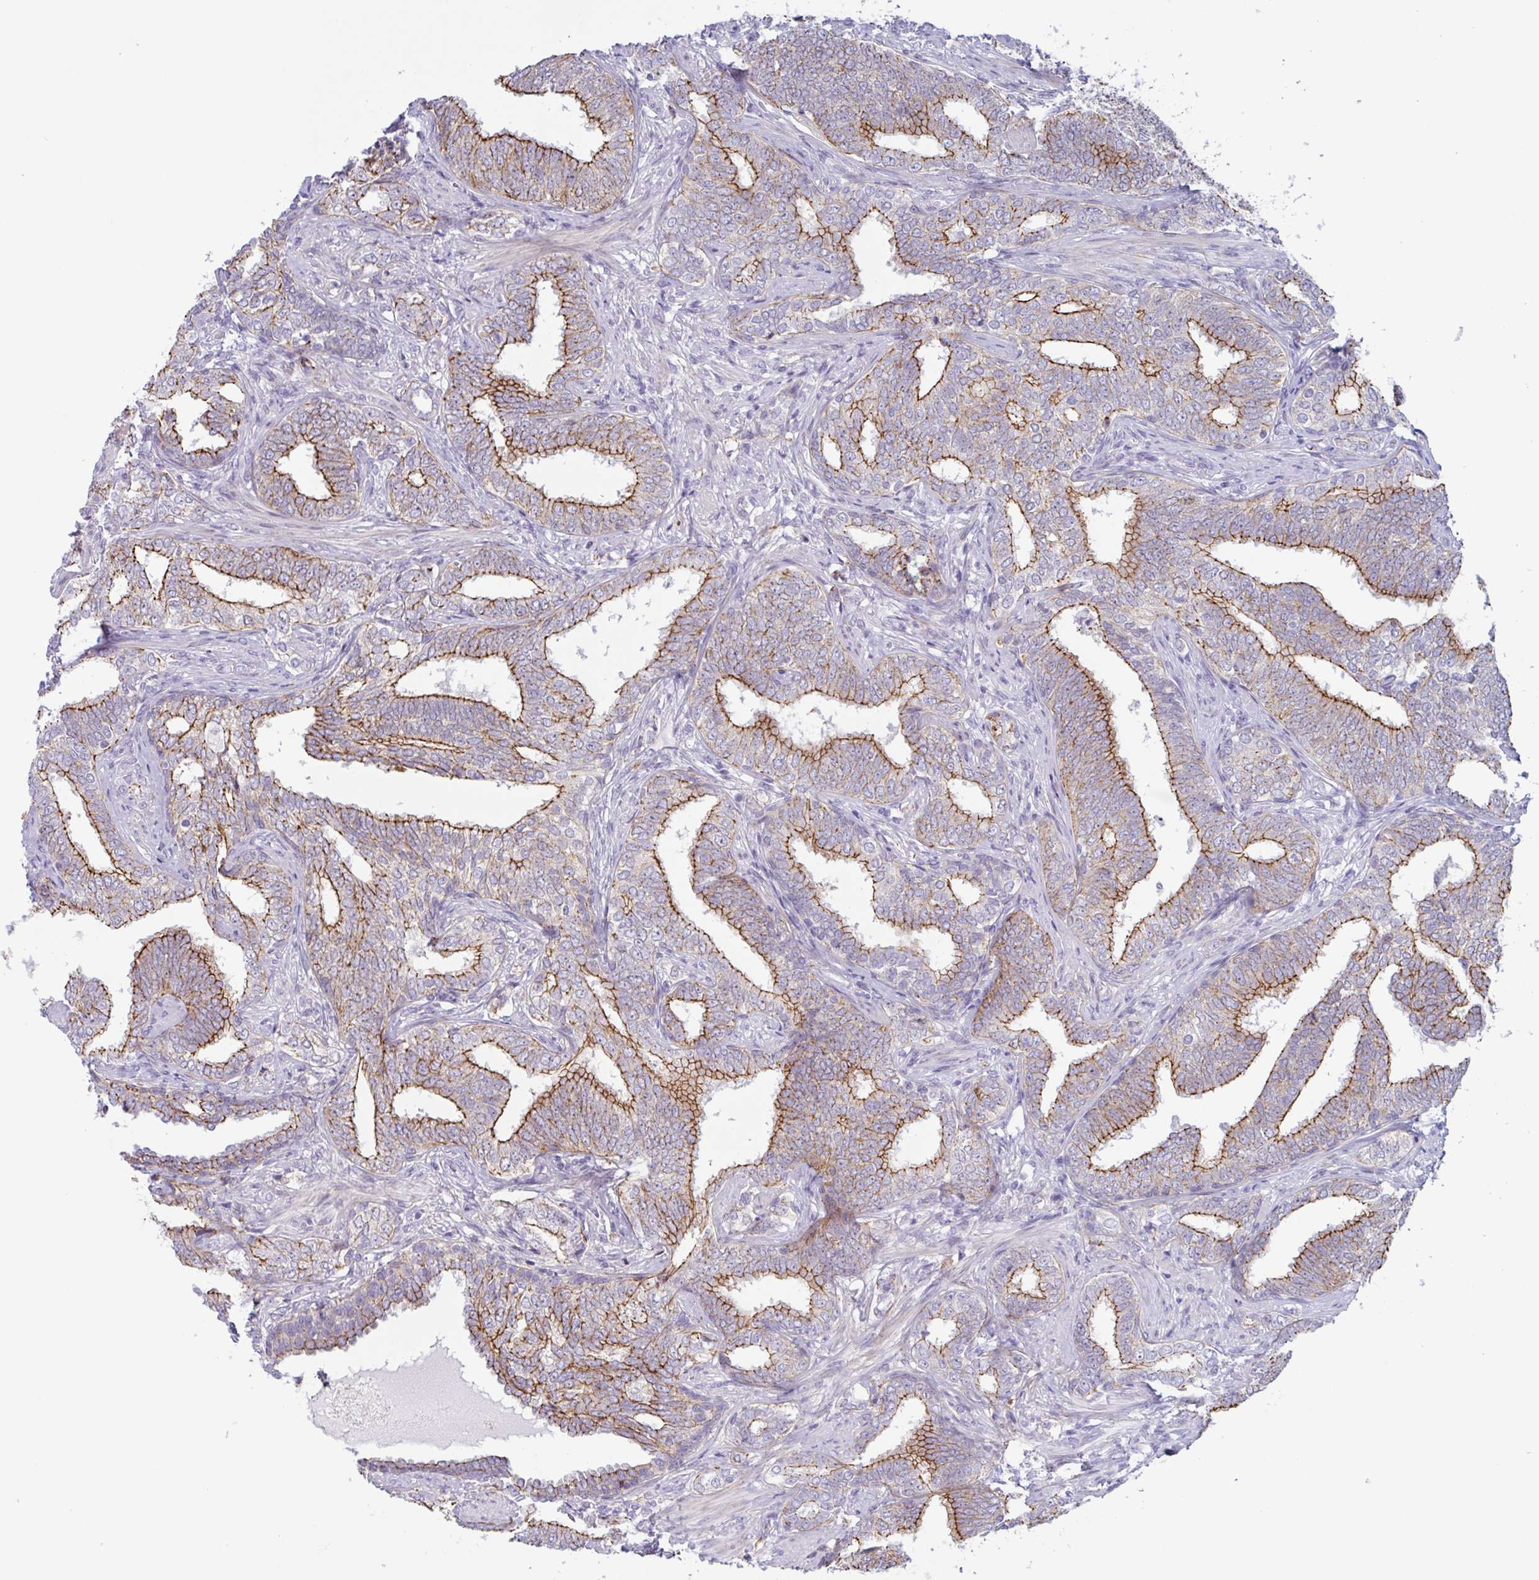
{"staining": {"intensity": "moderate", "quantity": "25%-75%", "location": "cytoplasmic/membranous"}, "tissue": "prostate cancer", "cell_type": "Tumor cells", "image_type": "cancer", "snomed": [{"axis": "morphology", "description": "Adenocarcinoma, High grade"}, {"axis": "topography", "description": "Prostate"}], "caption": "This histopathology image displays prostate adenocarcinoma (high-grade) stained with immunohistochemistry (IHC) to label a protein in brown. The cytoplasmic/membranous of tumor cells show moderate positivity for the protein. Nuclei are counter-stained blue.", "gene": "MYH10", "patient": {"sex": "male", "age": 72}}